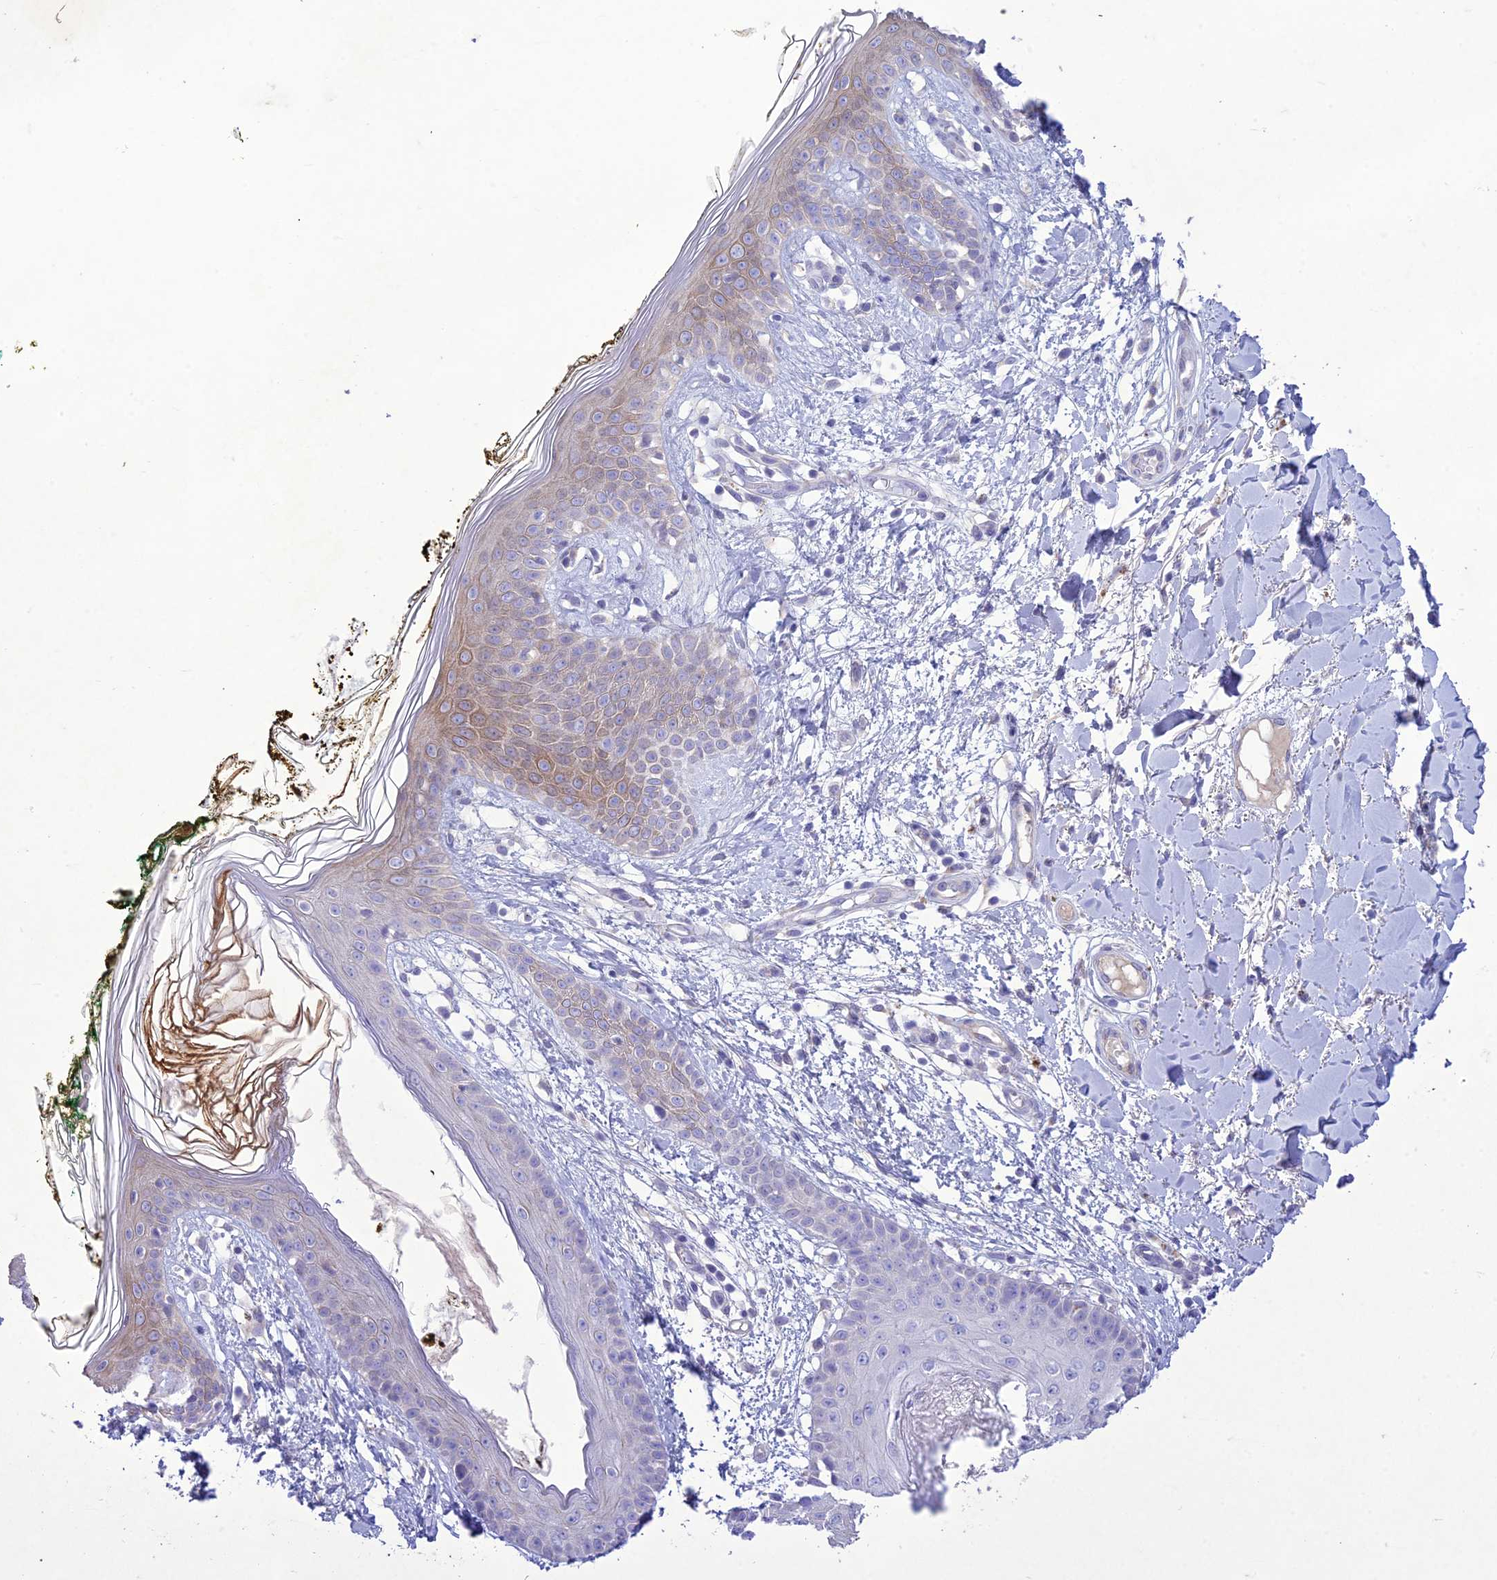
{"staining": {"intensity": "negative", "quantity": "none", "location": "none"}, "tissue": "skin", "cell_type": "Fibroblasts", "image_type": "normal", "snomed": [{"axis": "morphology", "description": "Normal tissue, NOS"}, {"axis": "topography", "description": "Skin"}], "caption": "Micrograph shows no significant protein staining in fibroblasts of unremarkable skin.", "gene": "SLC13A5", "patient": {"sex": "female", "age": 34}}